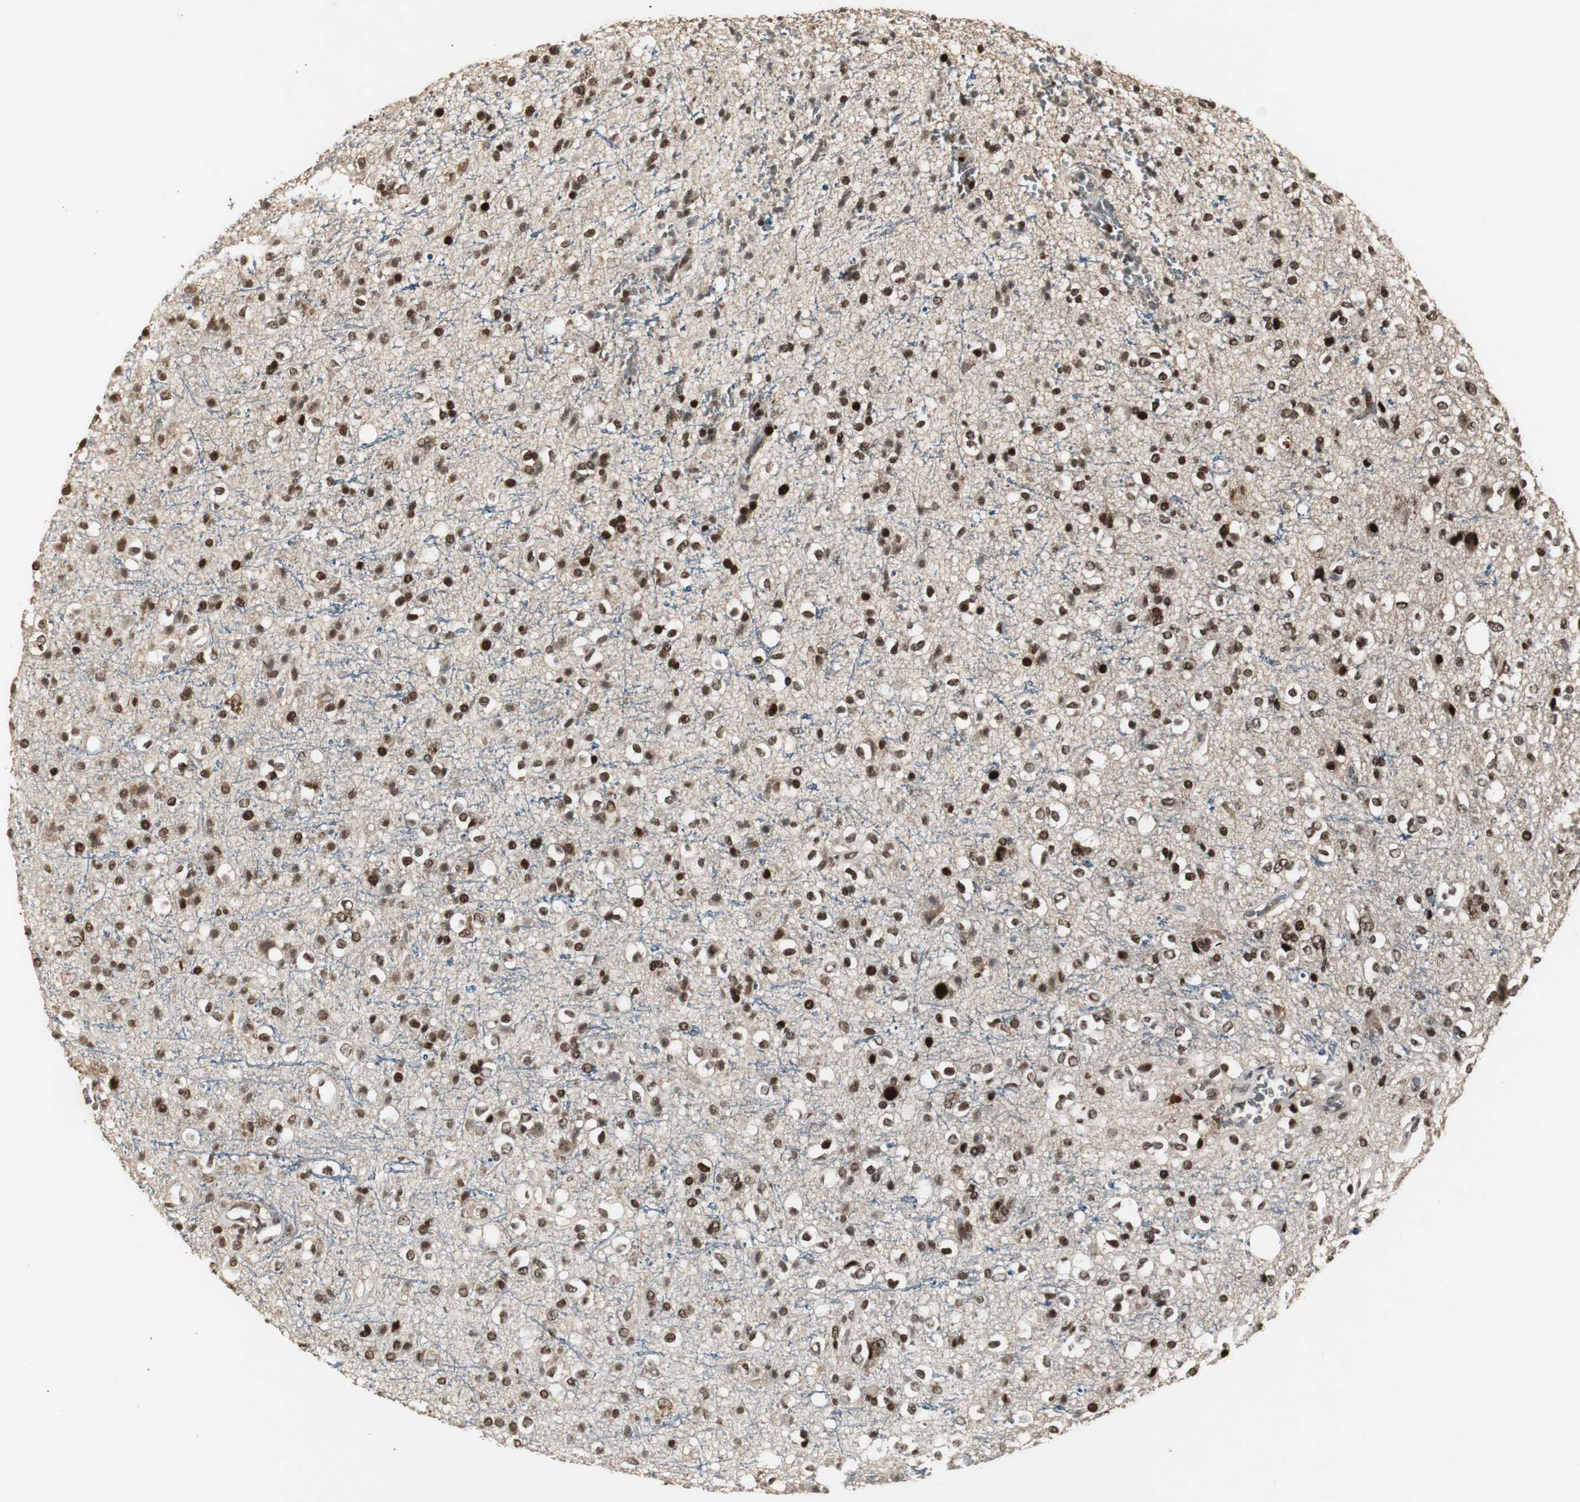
{"staining": {"intensity": "strong", "quantity": ">75%", "location": "nuclear"}, "tissue": "glioma", "cell_type": "Tumor cells", "image_type": "cancer", "snomed": [{"axis": "morphology", "description": "Glioma, malignant, High grade"}, {"axis": "topography", "description": "Brain"}], "caption": "A high amount of strong nuclear expression is appreciated in approximately >75% of tumor cells in glioma tissue.", "gene": "TAF5", "patient": {"sex": "male", "age": 47}}